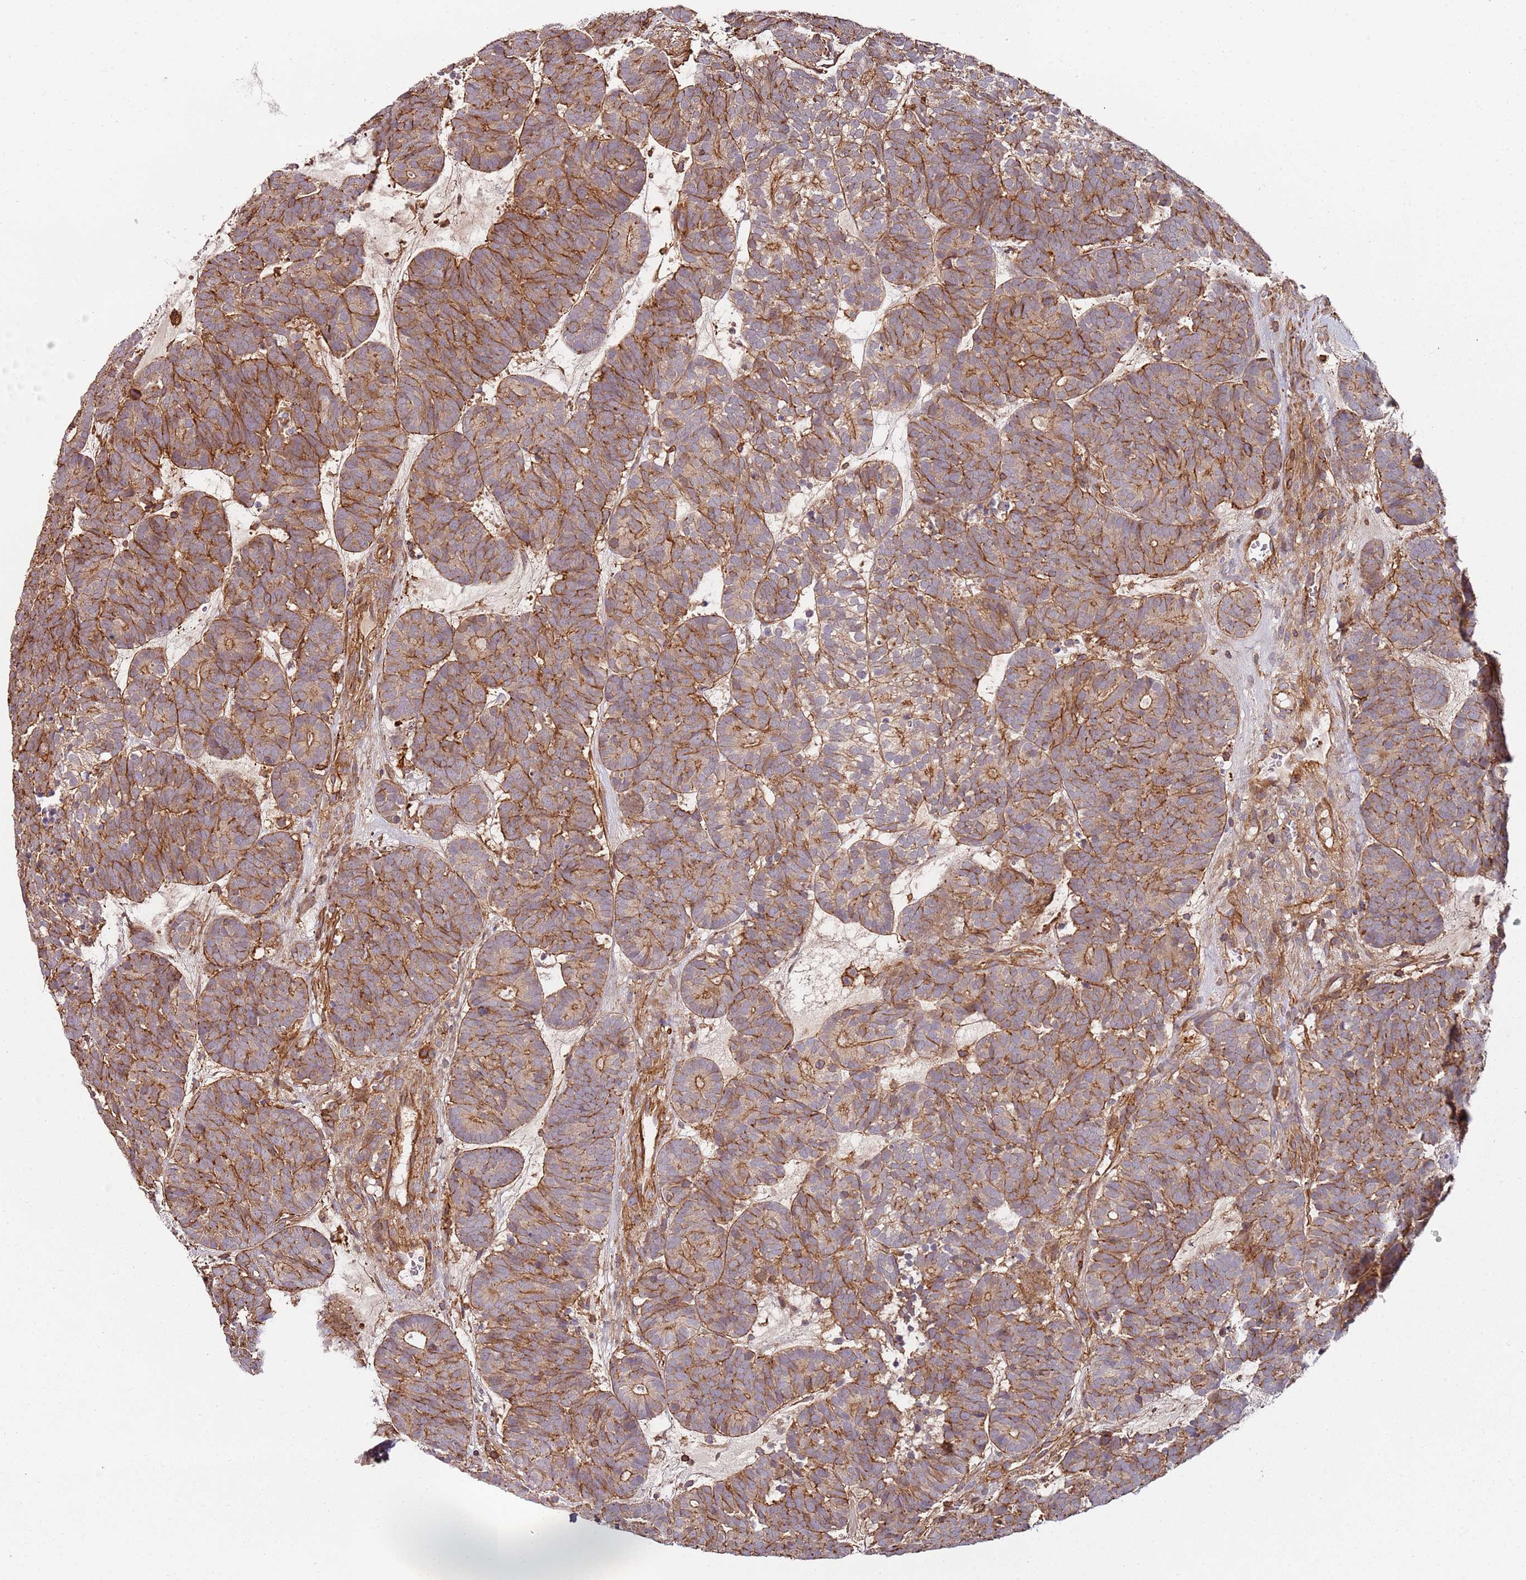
{"staining": {"intensity": "moderate", "quantity": "25%-75%", "location": "cytoplasmic/membranous"}, "tissue": "head and neck cancer", "cell_type": "Tumor cells", "image_type": "cancer", "snomed": [{"axis": "morphology", "description": "Adenocarcinoma, NOS"}, {"axis": "topography", "description": "Head-Neck"}], "caption": "Adenocarcinoma (head and neck) tissue reveals moderate cytoplasmic/membranous expression in about 25%-75% of tumor cells, visualized by immunohistochemistry.", "gene": "CYP2U1", "patient": {"sex": "female", "age": 81}}